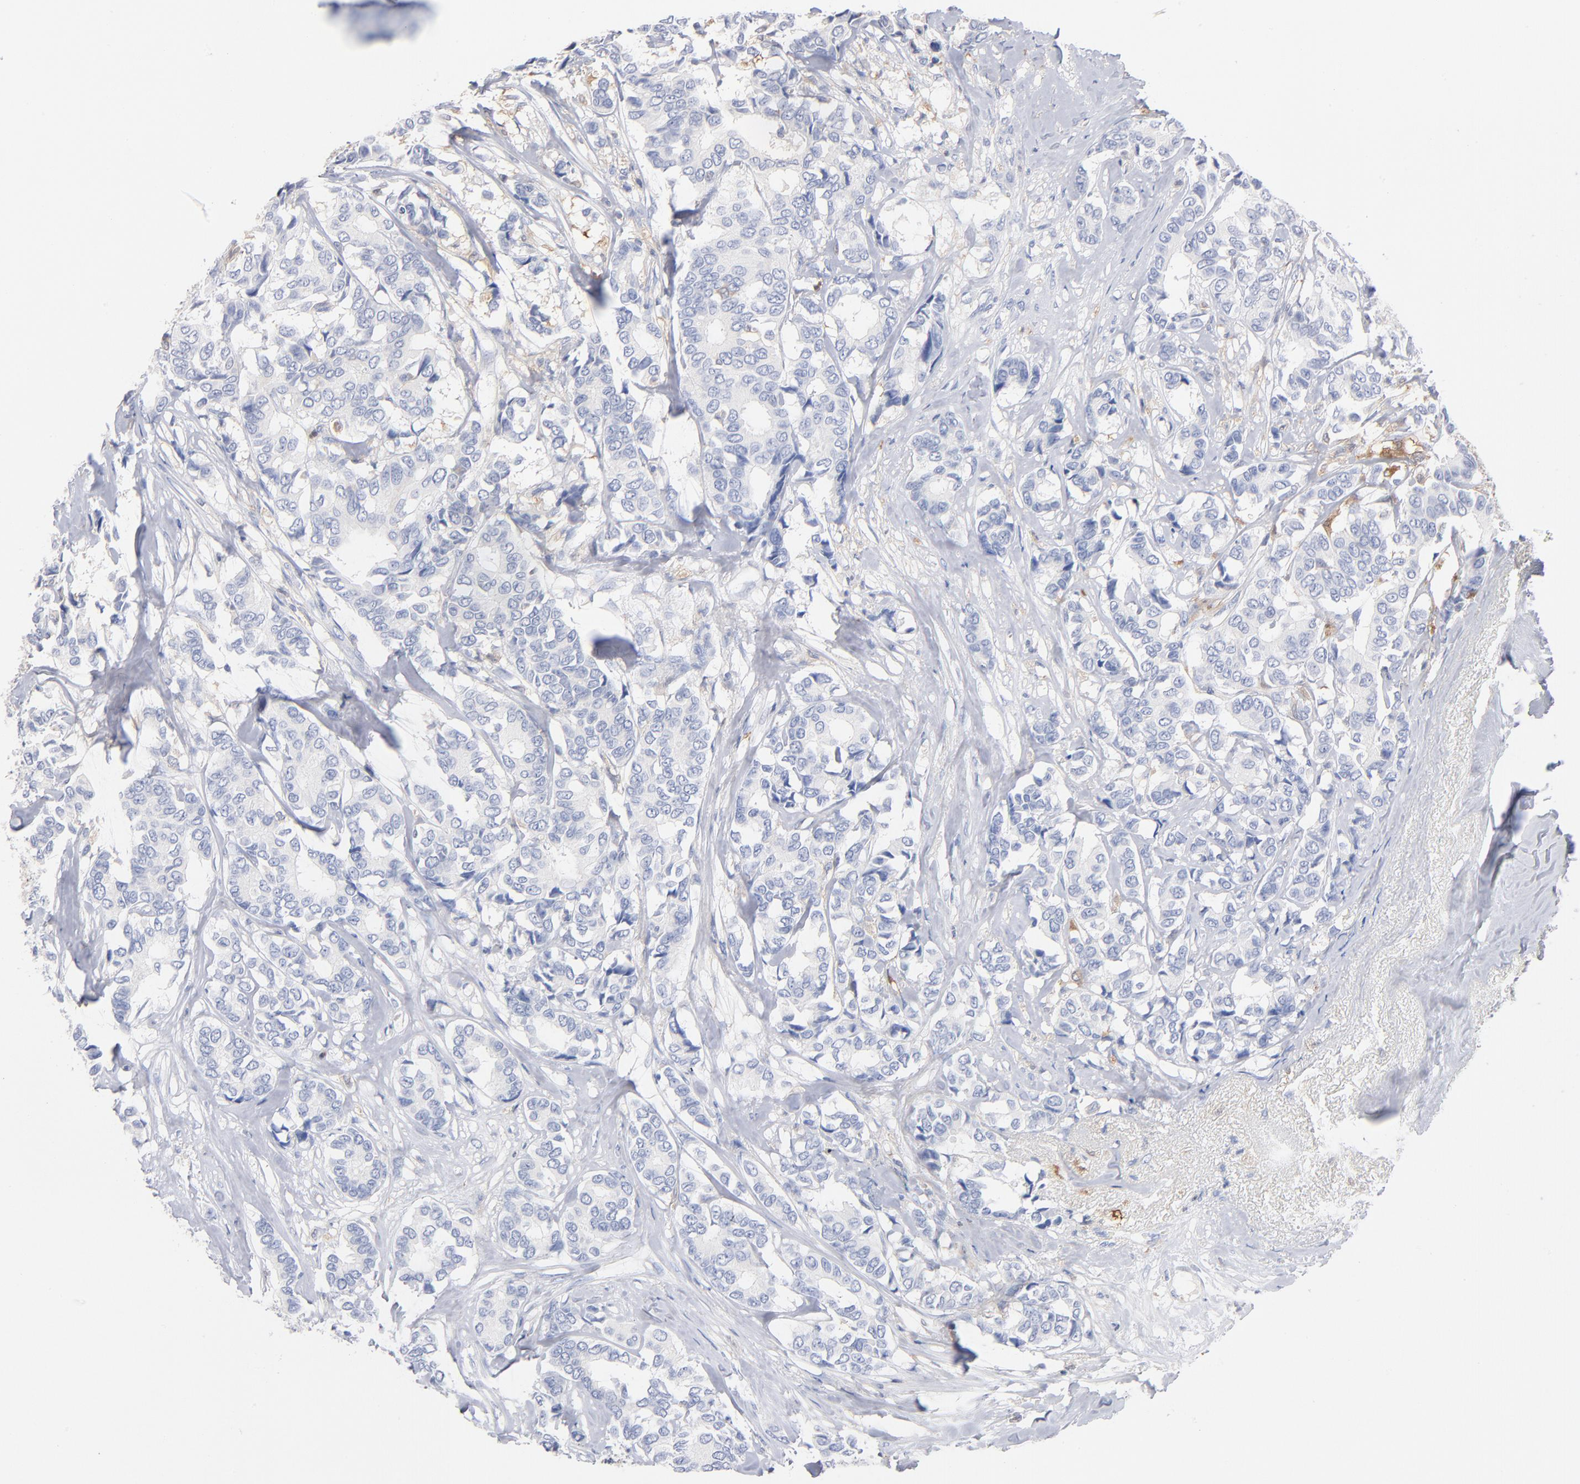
{"staining": {"intensity": "negative", "quantity": "none", "location": "none"}, "tissue": "breast cancer", "cell_type": "Tumor cells", "image_type": "cancer", "snomed": [{"axis": "morphology", "description": "Duct carcinoma"}, {"axis": "topography", "description": "Breast"}], "caption": "This photomicrograph is of breast cancer stained with immunohistochemistry to label a protein in brown with the nuclei are counter-stained blue. There is no expression in tumor cells. (Brightfield microscopy of DAB (3,3'-diaminobenzidine) immunohistochemistry at high magnification).", "gene": "IFIT2", "patient": {"sex": "female", "age": 87}}